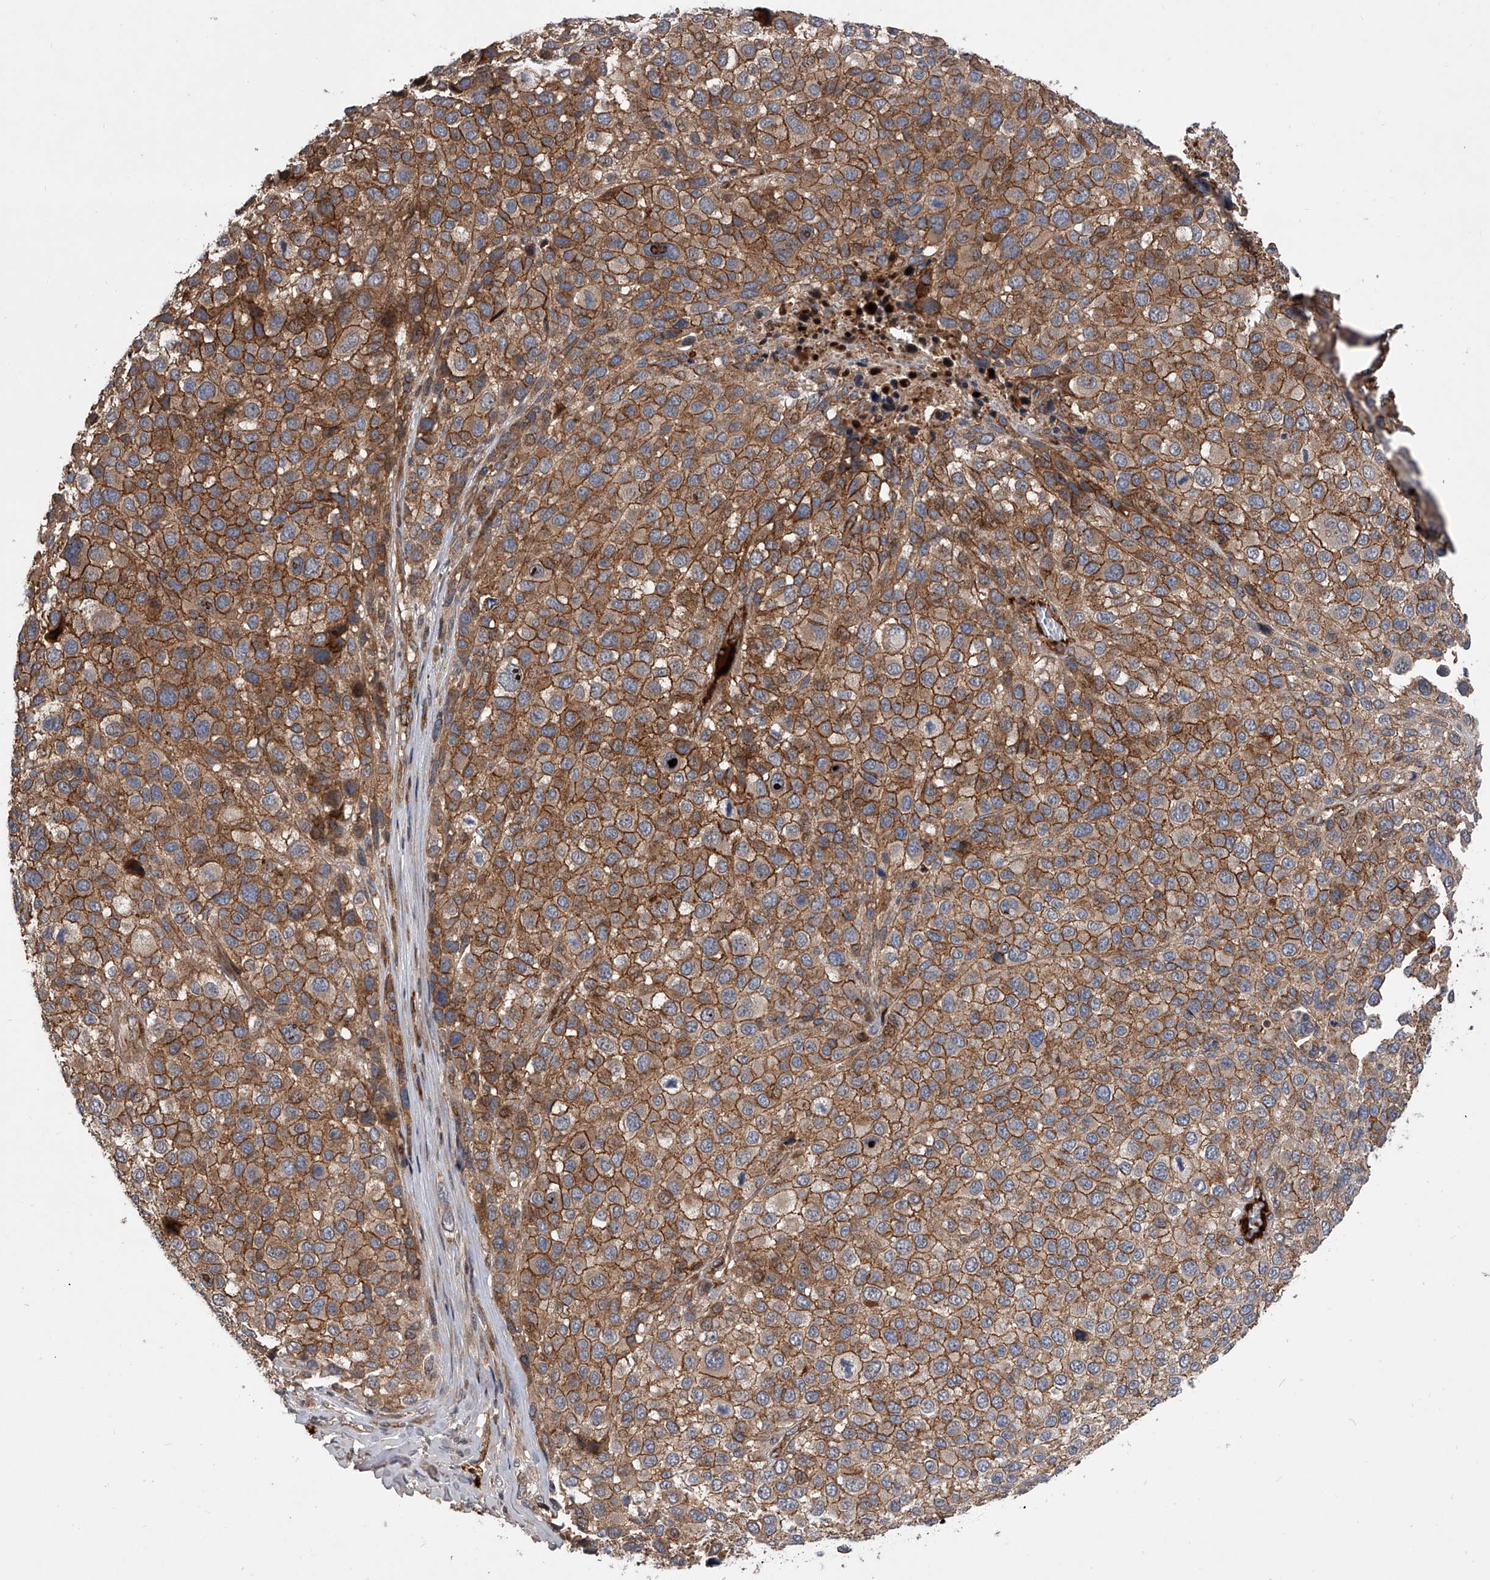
{"staining": {"intensity": "moderate", "quantity": ">75%", "location": "cytoplasmic/membranous"}, "tissue": "melanoma", "cell_type": "Tumor cells", "image_type": "cancer", "snomed": [{"axis": "morphology", "description": "Malignant melanoma, NOS"}, {"axis": "topography", "description": "Skin of trunk"}], "caption": "Melanoma stained with DAB (3,3'-diaminobenzidine) immunohistochemistry (IHC) reveals medium levels of moderate cytoplasmic/membranous positivity in approximately >75% of tumor cells. (Brightfield microscopy of DAB IHC at high magnification).", "gene": "USP47", "patient": {"sex": "male", "age": 71}}